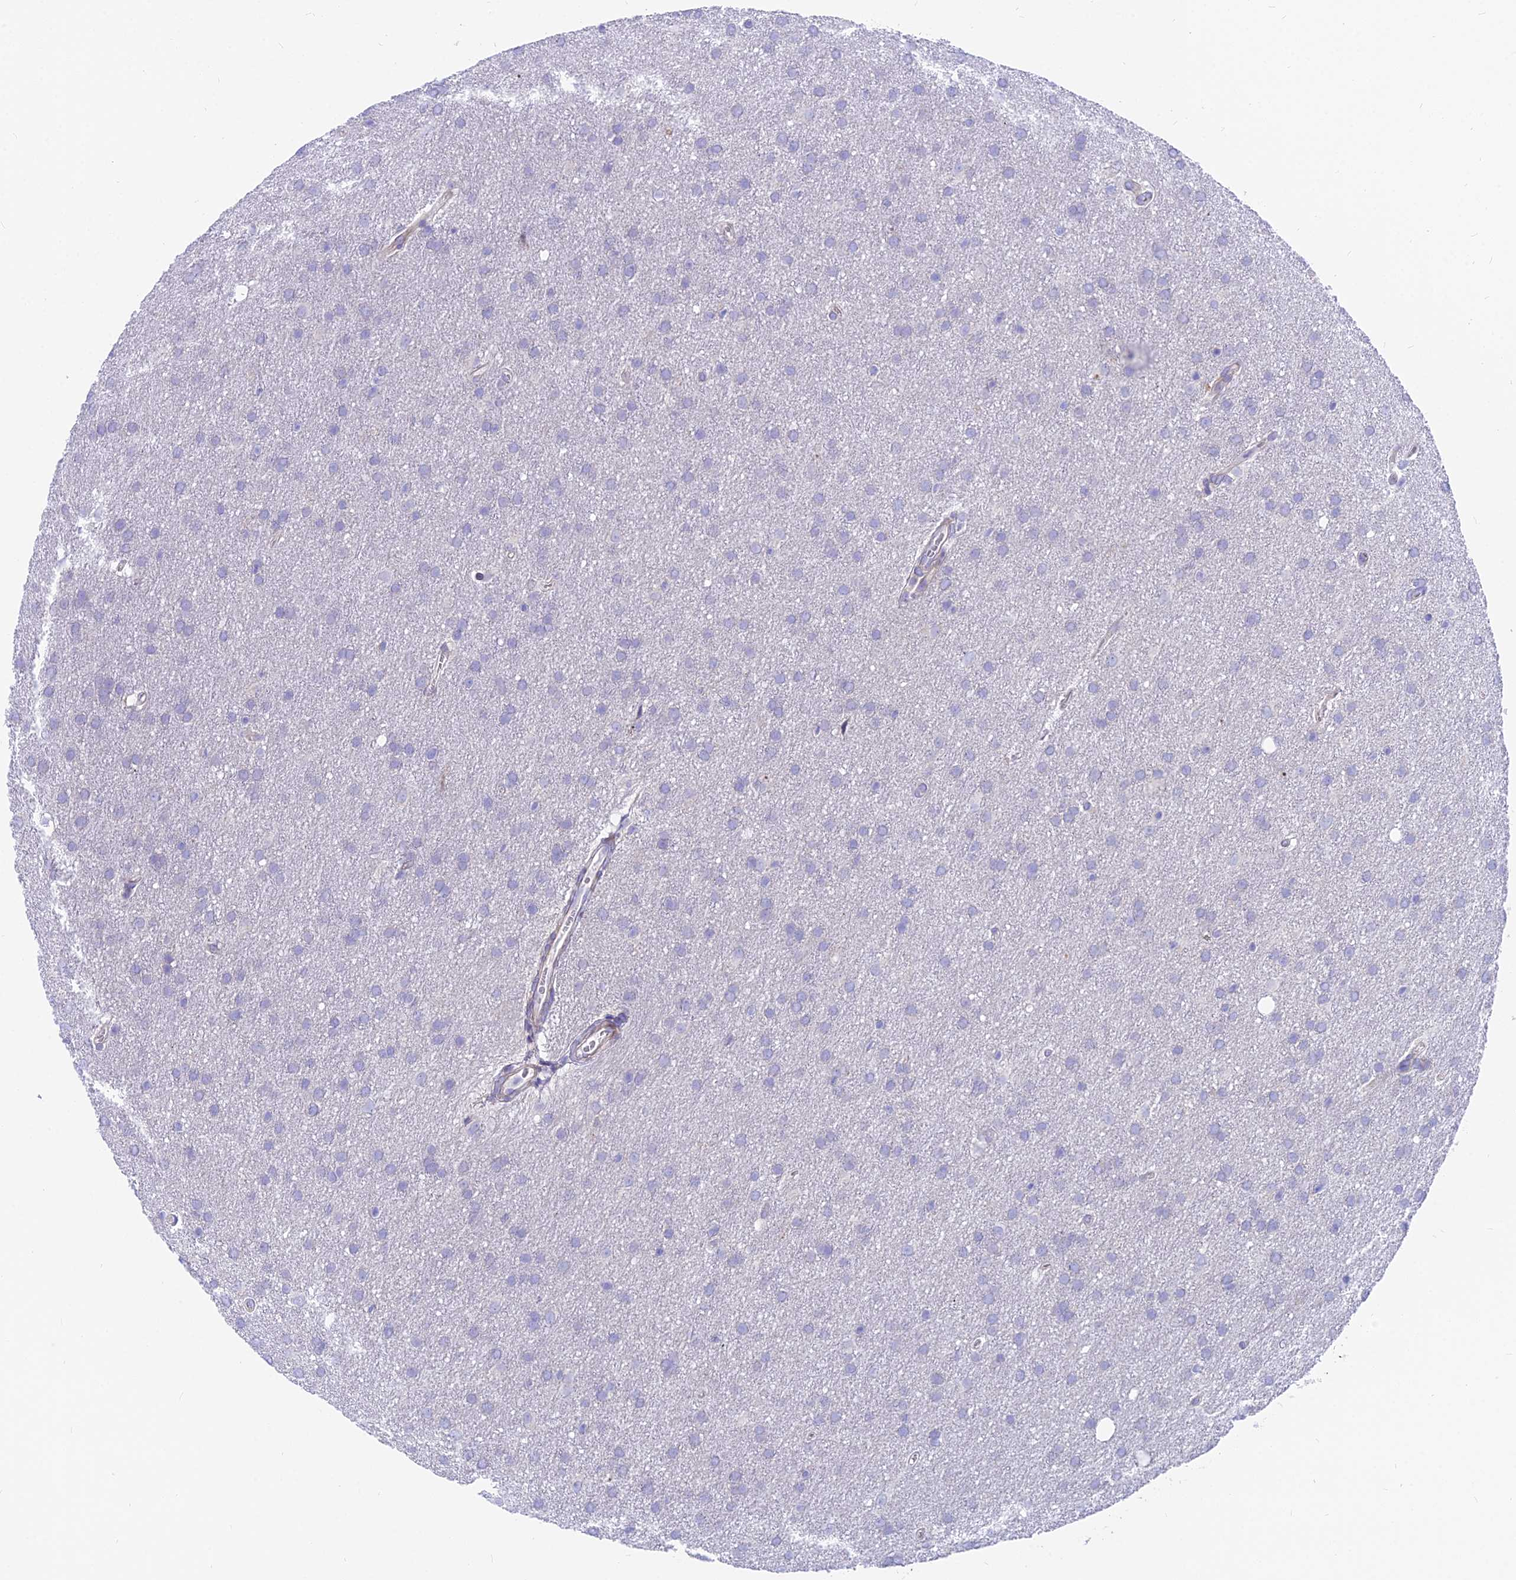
{"staining": {"intensity": "negative", "quantity": "none", "location": "none"}, "tissue": "glioma", "cell_type": "Tumor cells", "image_type": "cancer", "snomed": [{"axis": "morphology", "description": "Glioma, malignant, Low grade"}, {"axis": "topography", "description": "Brain"}], "caption": "Malignant low-grade glioma was stained to show a protein in brown. There is no significant staining in tumor cells.", "gene": "MVB12A", "patient": {"sex": "female", "age": 32}}